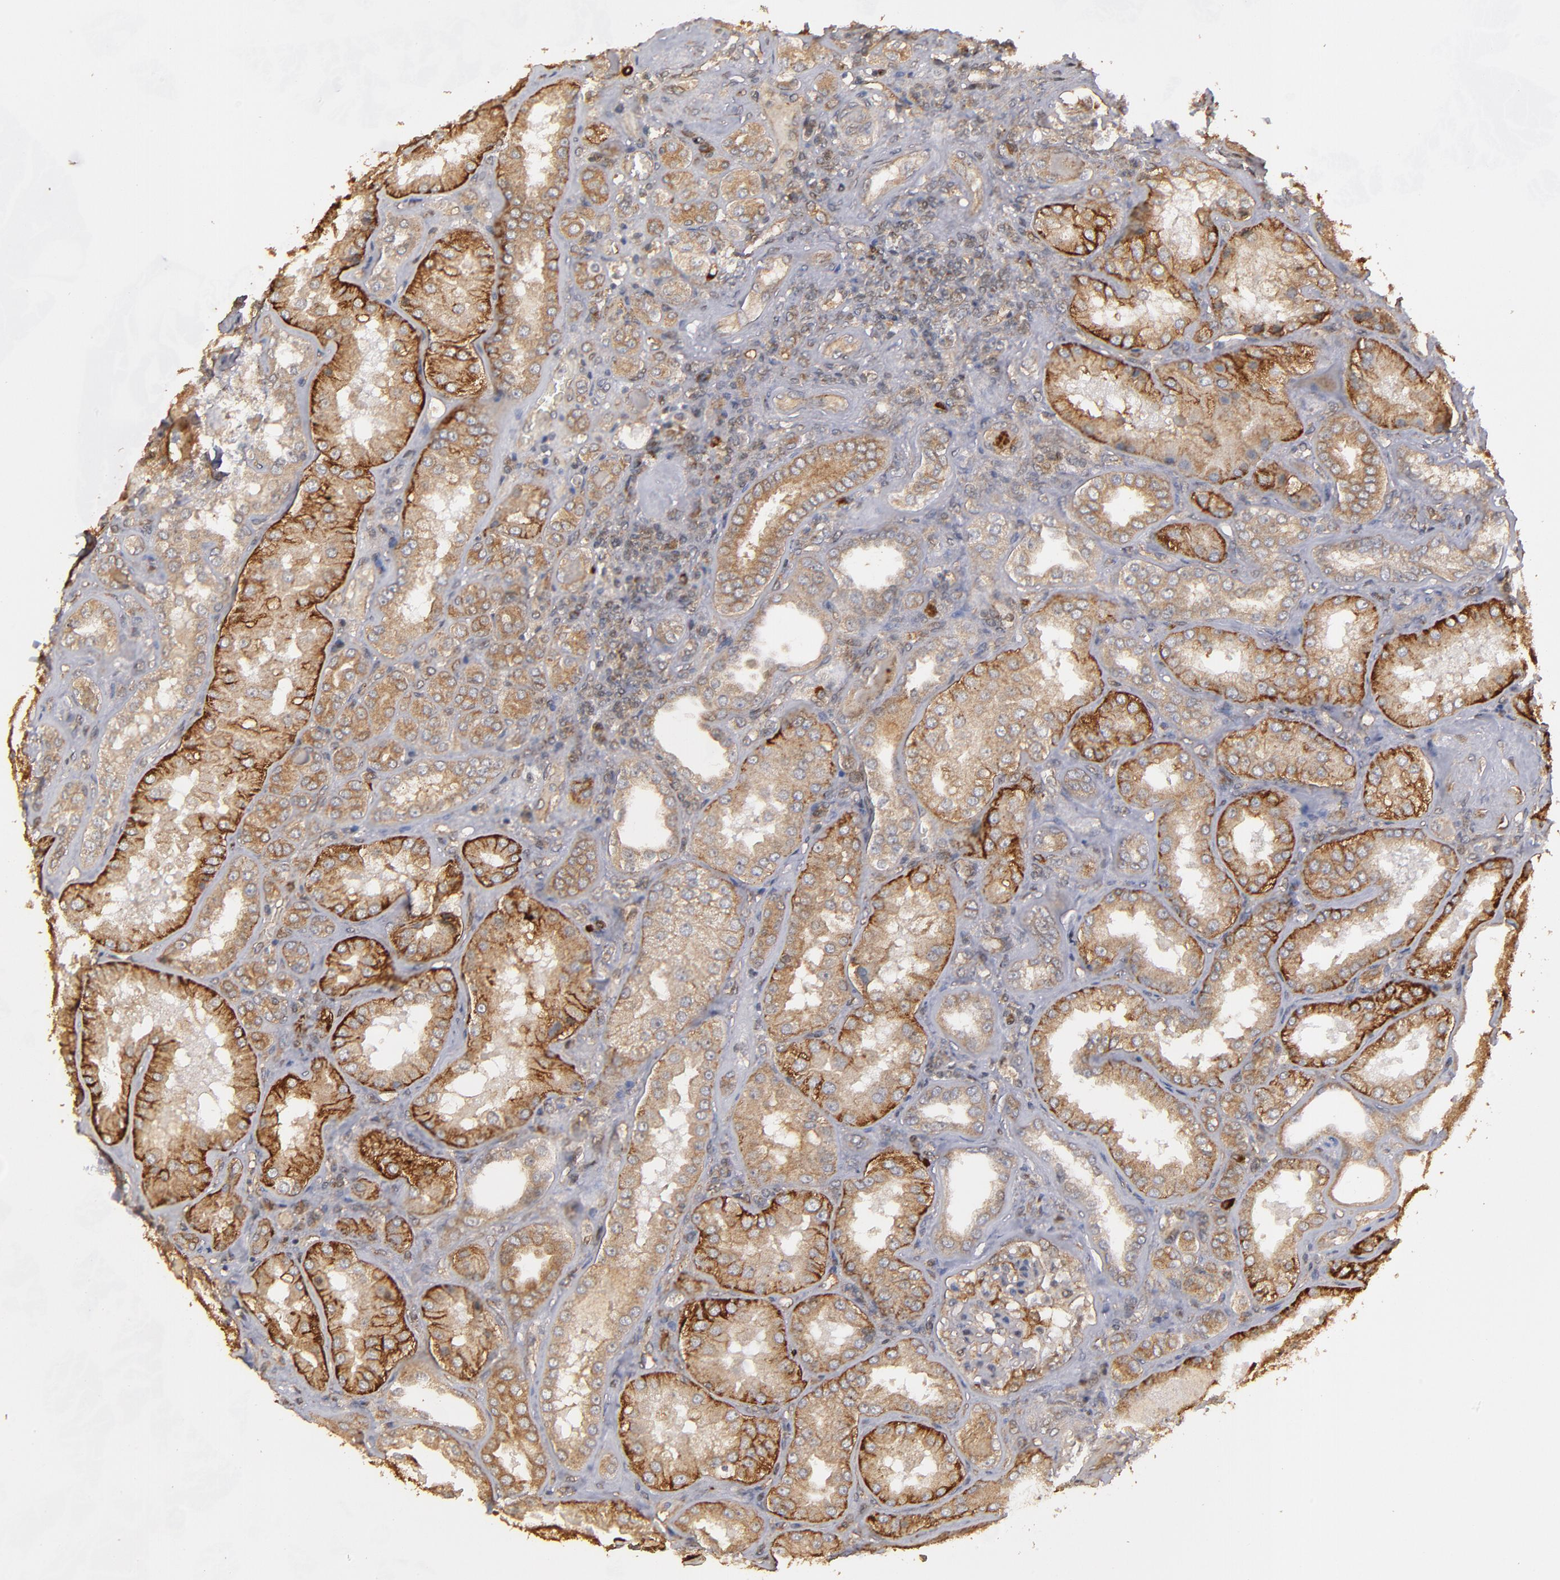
{"staining": {"intensity": "moderate", "quantity": "<25%", "location": "cytoplasmic/membranous"}, "tissue": "kidney", "cell_type": "Cells in glomeruli", "image_type": "normal", "snomed": [{"axis": "morphology", "description": "Normal tissue, NOS"}, {"axis": "topography", "description": "Kidney"}], "caption": "Cells in glomeruli show low levels of moderate cytoplasmic/membranous expression in approximately <25% of cells in unremarkable kidney.", "gene": "BDKRB1", "patient": {"sex": "female", "age": 56}}